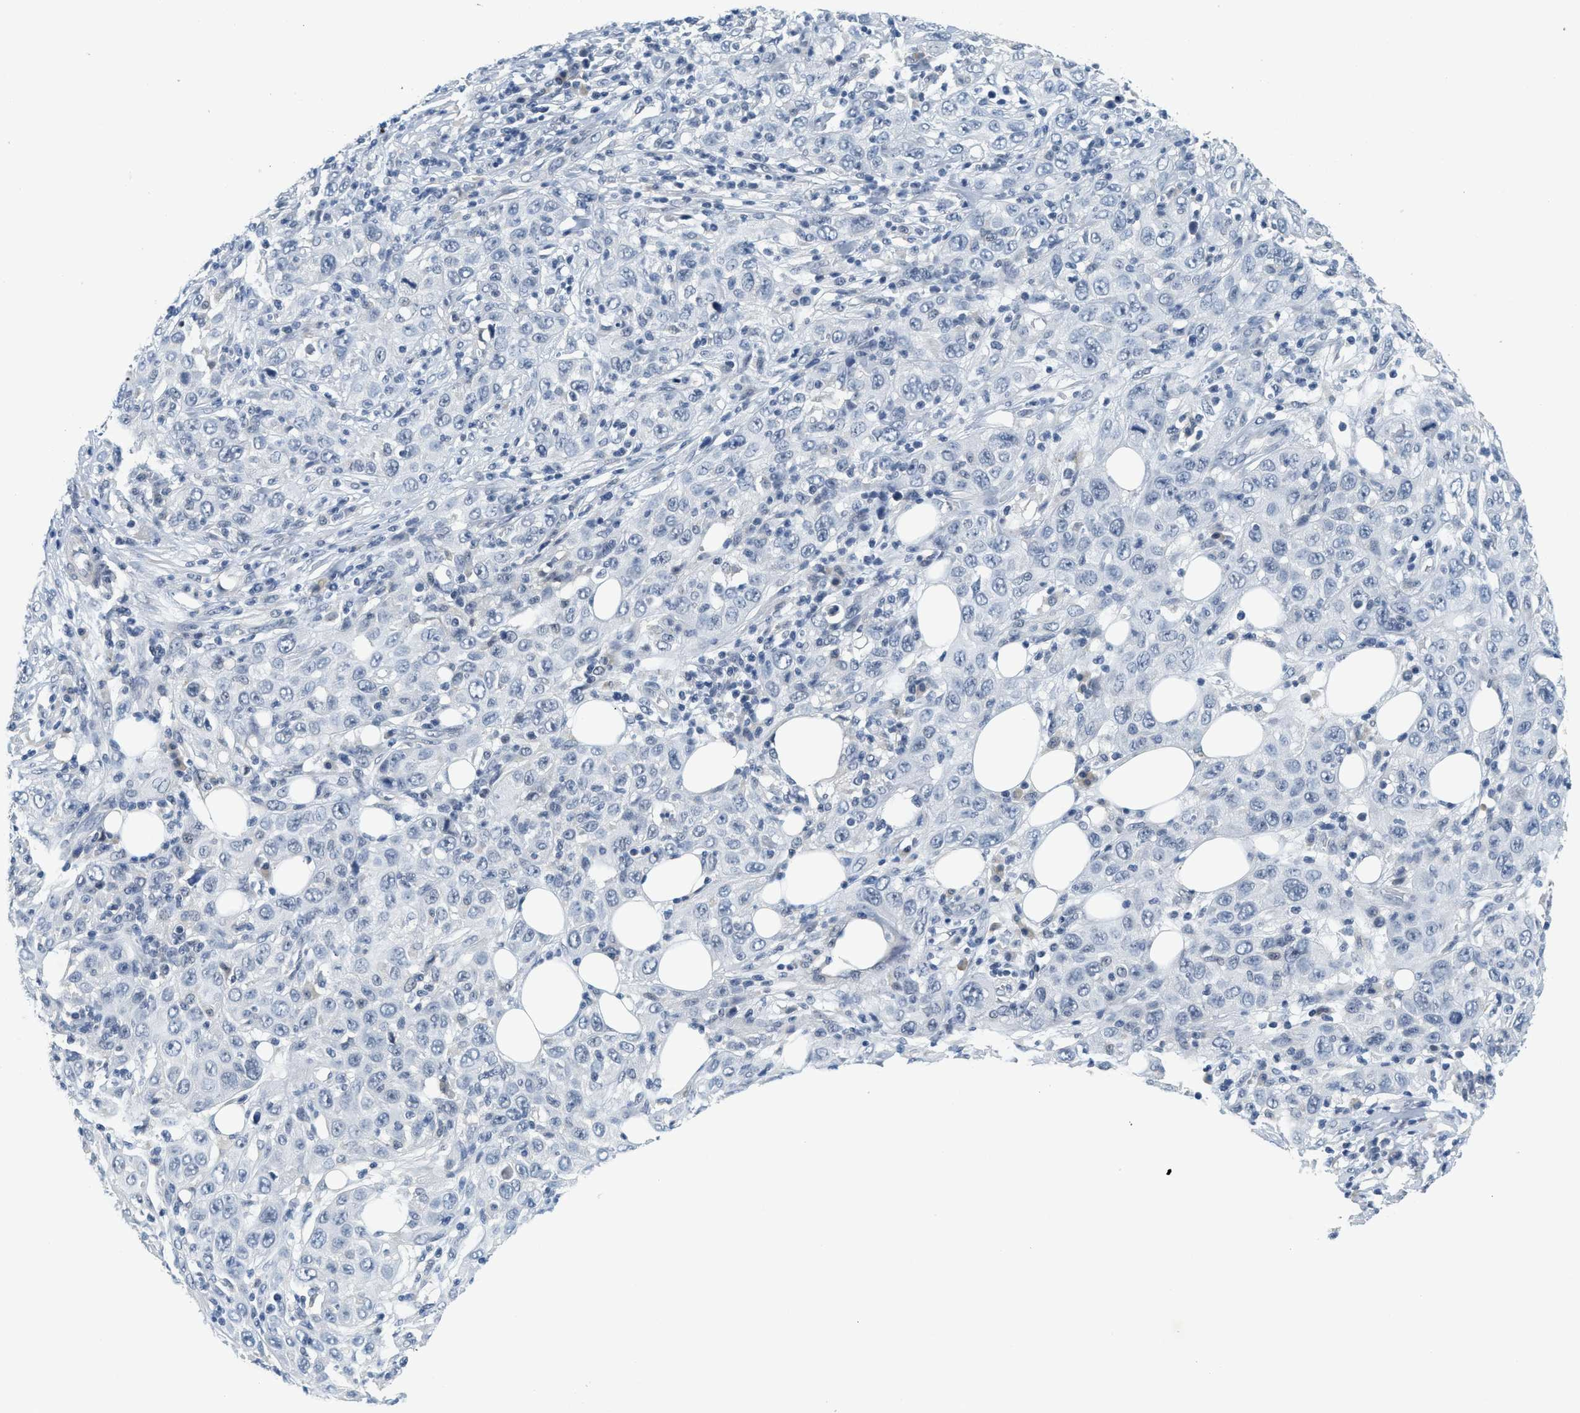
{"staining": {"intensity": "negative", "quantity": "none", "location": "none"}, "tissue": "skin cancer", "cell_type": "Tumor cells", "image_type": "cancer", "snomed": [{"axis": "morphology", "description": "Squamous cell carcinoma, NOS"}, {"axis": "topography", "description": "Skin"}], "caption": "Human skin cancer stained for a protein using immunohistochemistry displays no positivity in tumor cells.", "gene": "MZF1", "patient": {"sex": "female", "age": 88}}